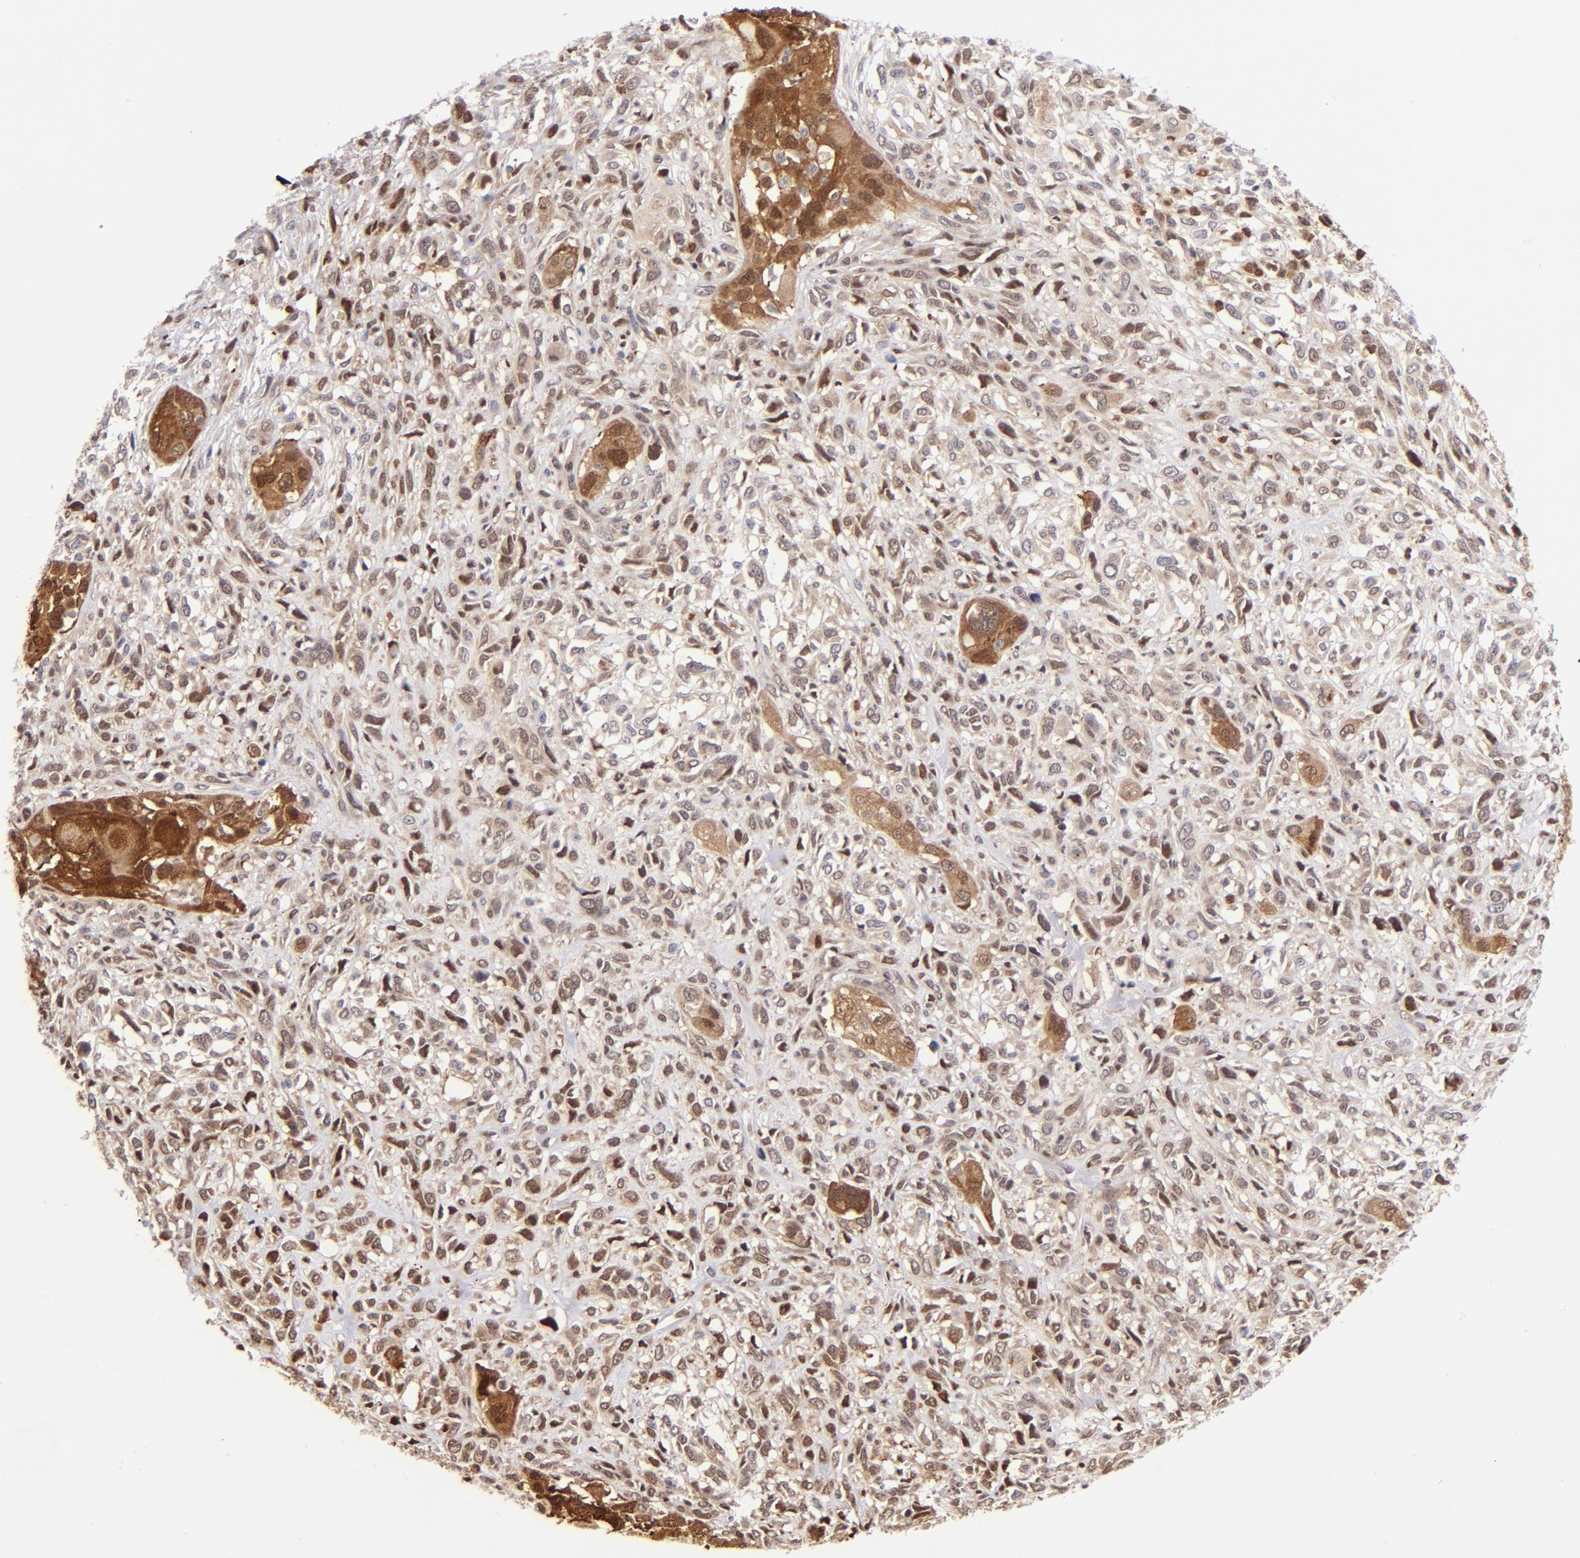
{"staining": {"intensity": "strong", "quantity": ">75%", "location": "cytoplasmic/membranous,nuclear"}, "tissue": "head and neck cancer", "cell_type": "Tumor cells", "image_type": "cancer", "snomed": [{"axis": "morphology", "description": "Neoplasm, malignant, NOS"}, {"axis": "topography", "description": "Salivary gland"}, {"axis": "topography", "description": "Head-Neck"}], "caption": "Protein staining exhibits strong cytoplasmic/membranous and nuclear expression in about >75% of tumor cells in head and neck neoplasm (malignant).", "gene": "YWHAB", "patient": {"sex": "male", "age": 43}}